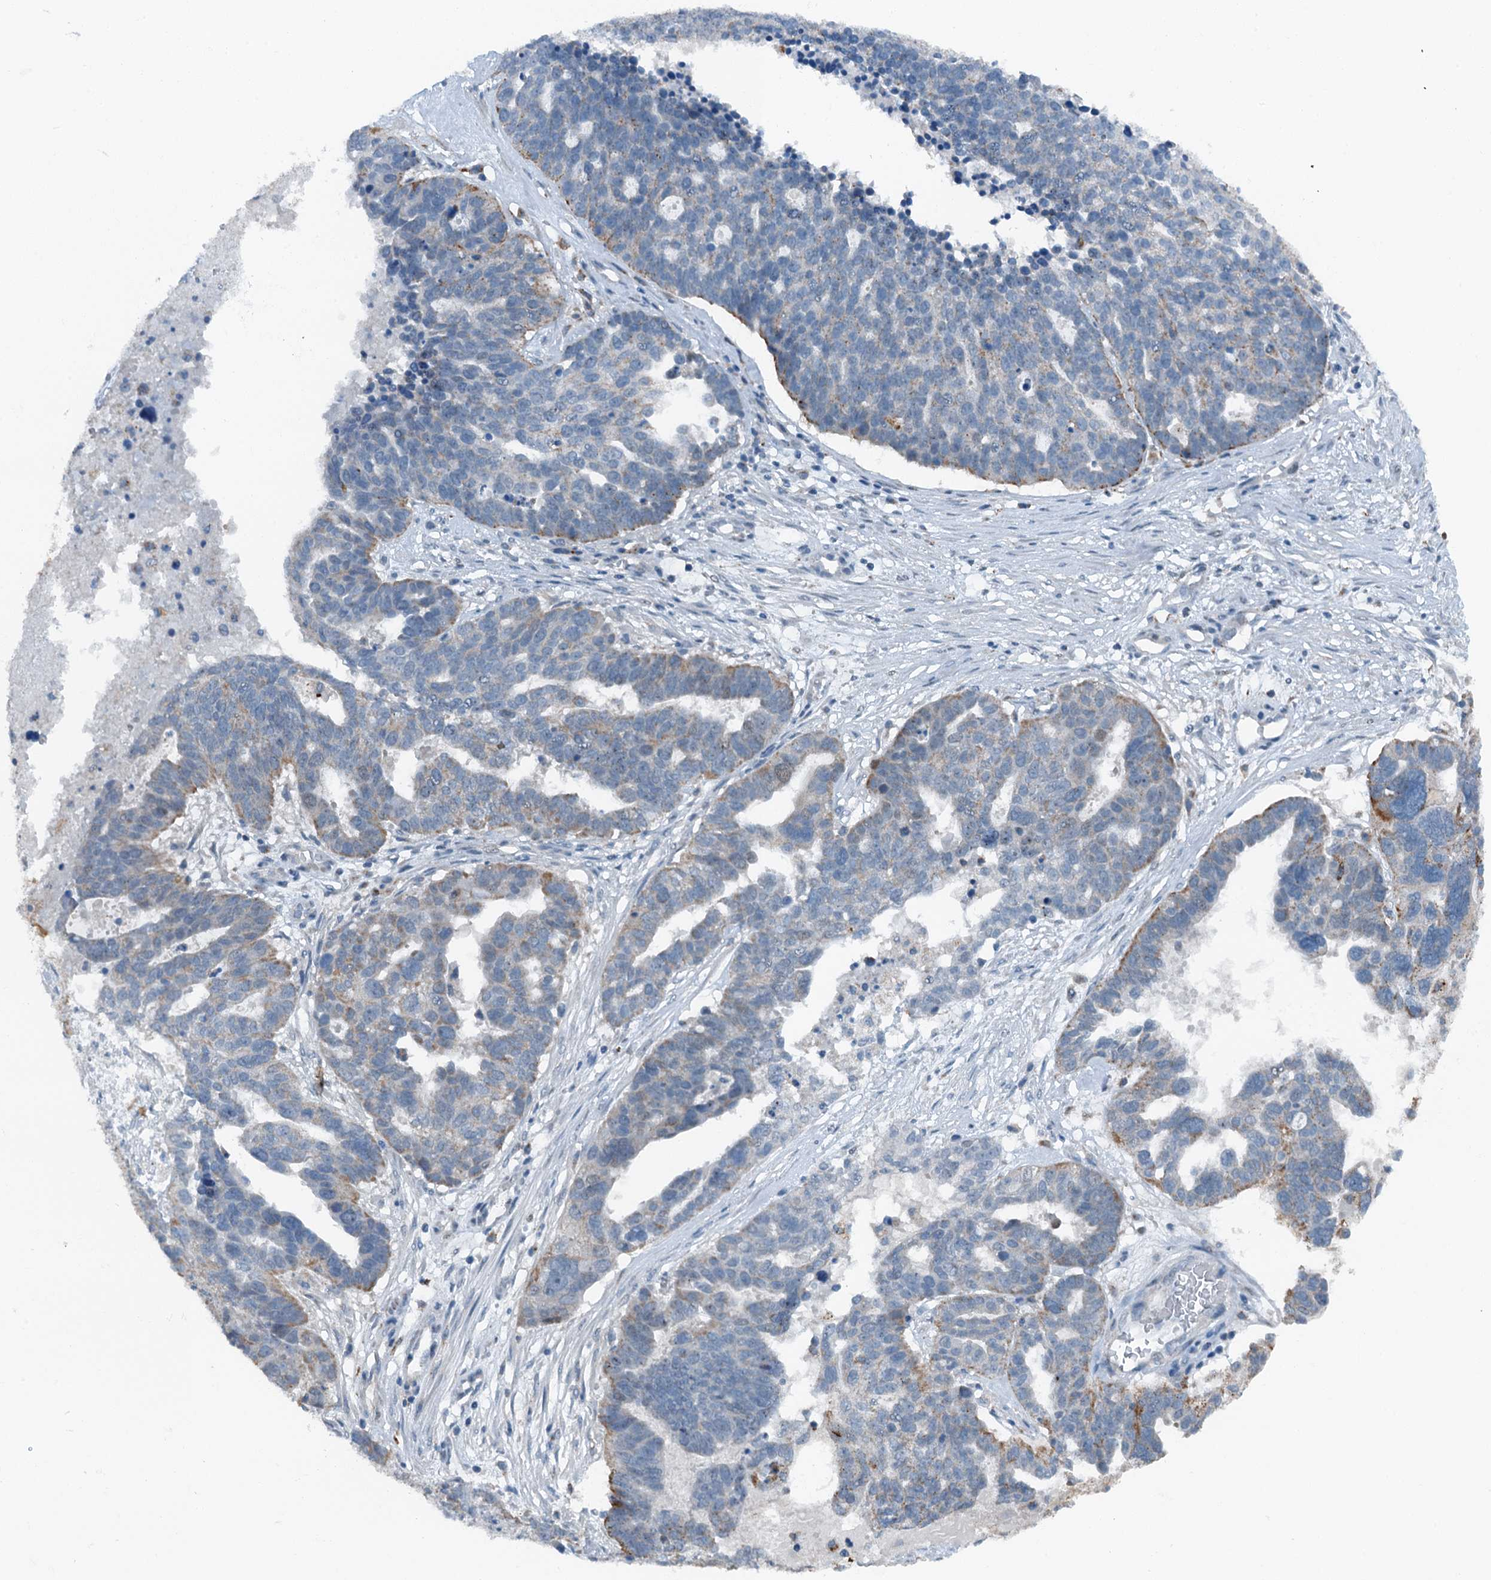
{"staining": {"intensity": "negative", "quantity": "none", "location": "none"}, "tissue": "ovarian cancer", "cell_type": "Tumor cells", "image_type": "cancer", "snomed": [{"axis": "morphology", "description": "Cystadenocarcinoma, serous, NOS"}, {"axis": "topography", "description": "Ovary"}], "caption": "Image shows no protein expression in tumor cells of ovarian cancer (serous cystadenocarcinoma) tissue. (DAB IHC visualized using brightfield microscopy, high magnification).", "gene": "BMERB1", "patient": {"sex": "female", "age": 59}}